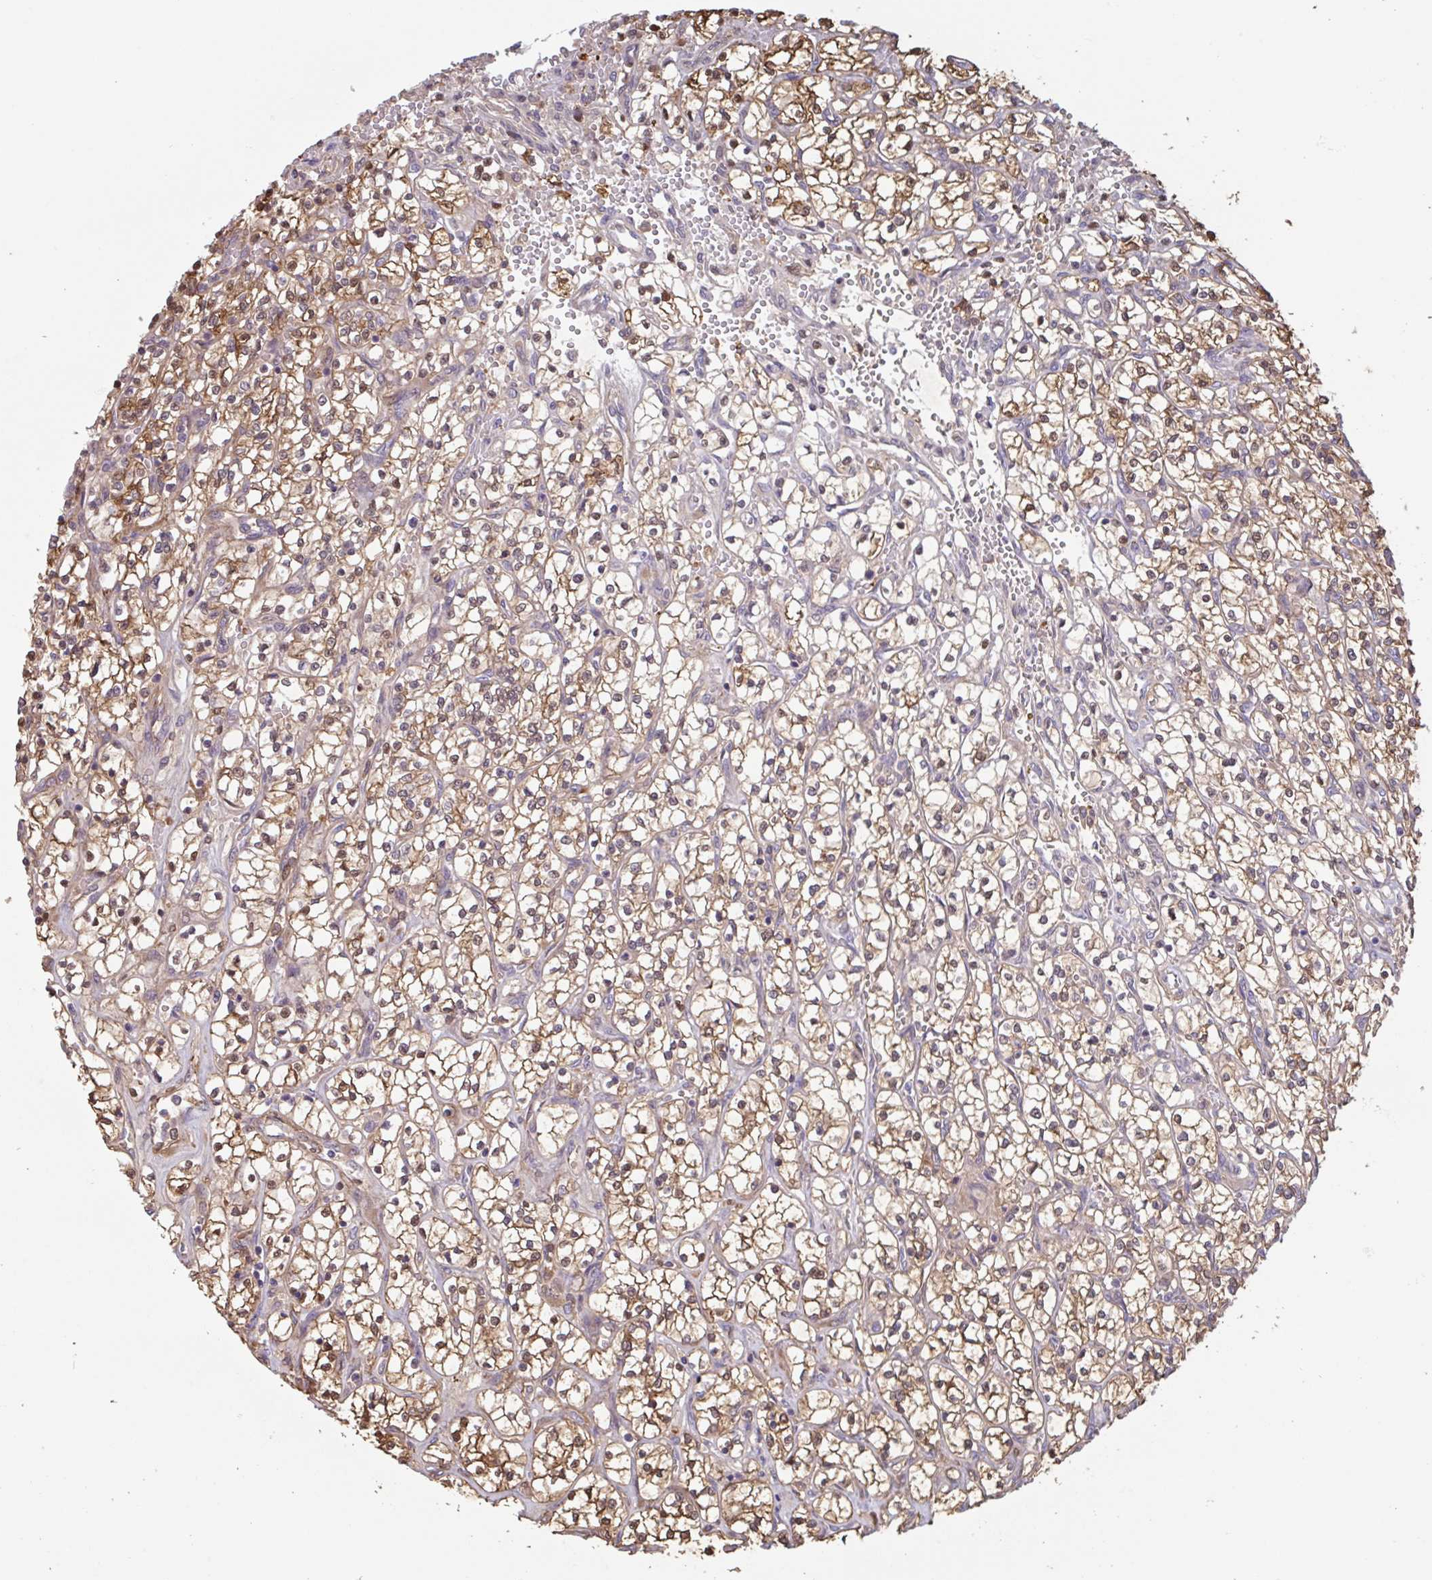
{"staining": {"intensity": "moderate", "quantity": ">75%", "location": "cytoplasmic/membranous,nuclear"}, "tissue": "renal cancer", "cell_type": "Tumor cells", "image_type": "cancer", "snomed": [{"axis": "morphology", "description": "Adenocarcinoma, NOS"}, {"axis": "topography", "description": "Kidney"}], "caption": "Immunohistochemistry staining of renal adenocarcinoma, which shows medium levels of moderate cytoplasmic/membranous and nuclear positivity in about >75% of tumor cells indicating moderate cytoplasmic/membranous and nuclear protein expression. The staining was performed using DAB (3,3'-diaminobenzidine) (brown) for protein detection and nuclei were counterstained in hematoxylin (blue).", "gene": "OTOP2", "patient": {"sex": "female", "age": 64}}